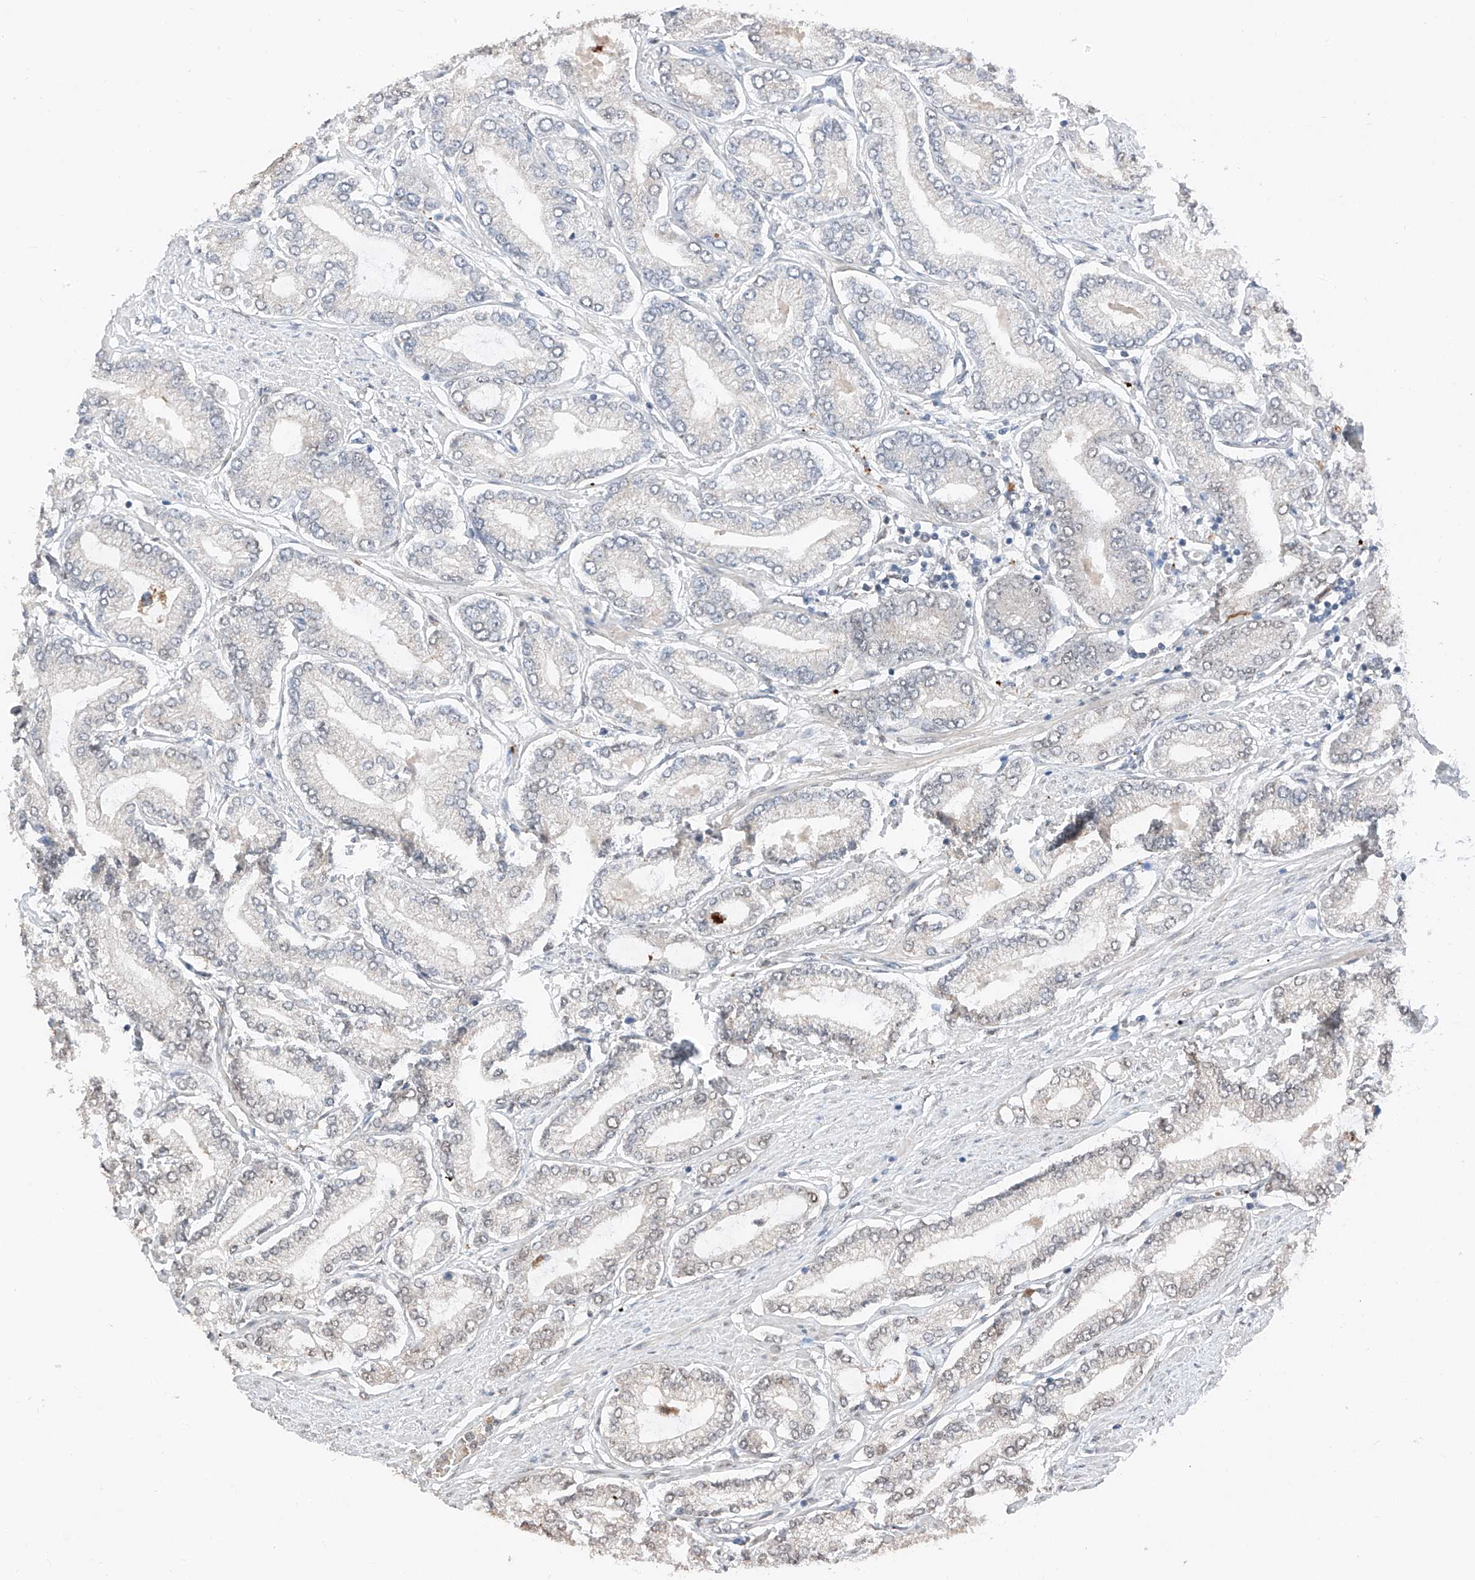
{"staining": {"intensity": "negative", "quantity": "none", "location": "none"}, "tissue": "prostate cancer", "cell_type": "Tumor cells", "image_type": "cancer", "snomed": [{"axis": "morphology", "description": "Adenocarcinoma, Low grade"}, {"axis": "topography", "description": "Prostate"}], "caption": "Immunohistochemistry of prostate cancer demonstrates no staining in tumor cells. (Stains: DAB (3,3'-diaminobenzidine) immunohistochemistry (IHC) with hematoxylin counter stain, Microscopy: brightfield microscopy at high magnification).", "gene": "TBX4", "patient": {"sex": "male", "age": 63}}